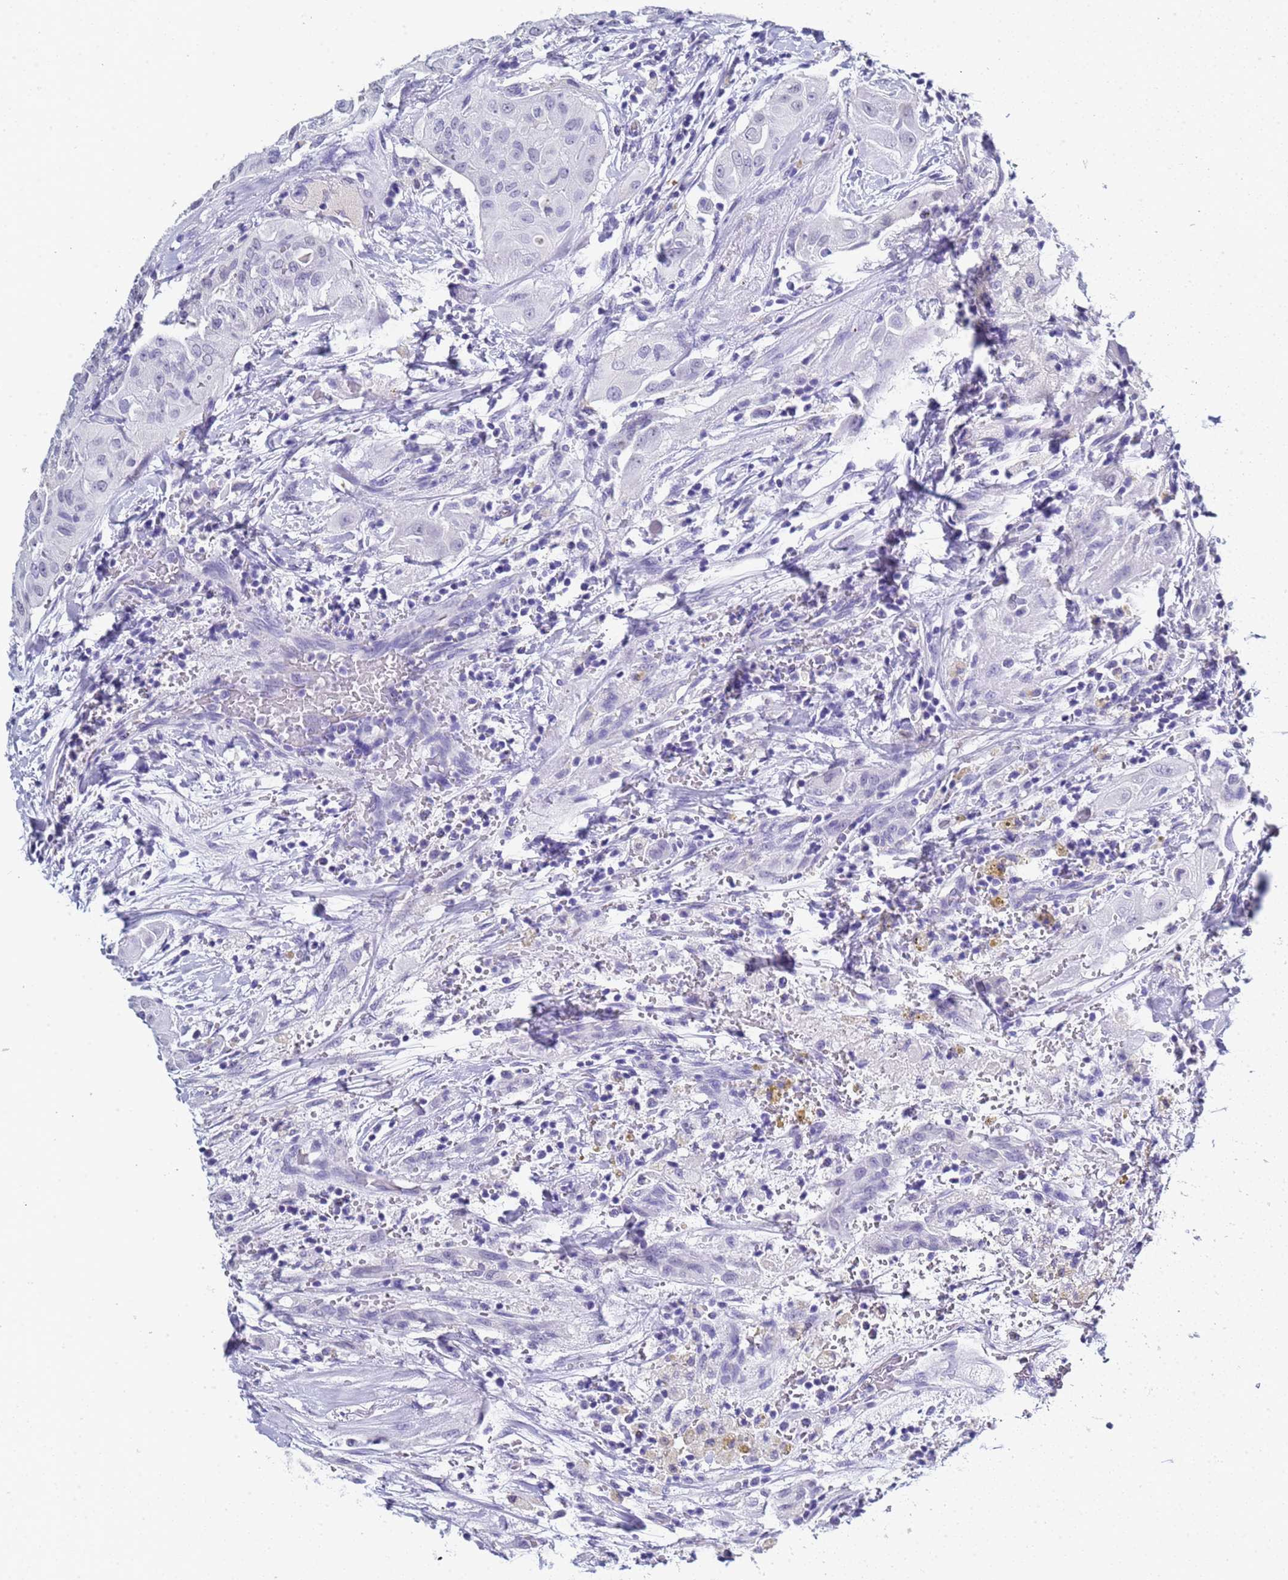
{"staining": {"intensity": "negative", "quantity": "none", "location": "none"}, "tissue": "thyroid cancer", "cell_type": "Tumor cells", "image_type": "cancer", "snomed": [{"axis": "morphology", "description": "Papillary adenocarcinoma, NOS"}, {"axis": "topography", "description": "Thyroid gland"}], "caption": "Immunohistochemical staining of thyroid cancer demonstrates no significant expression in tumor cells.", "gene": "CTRC", "patient": {"sex": "female", "age": 59}}